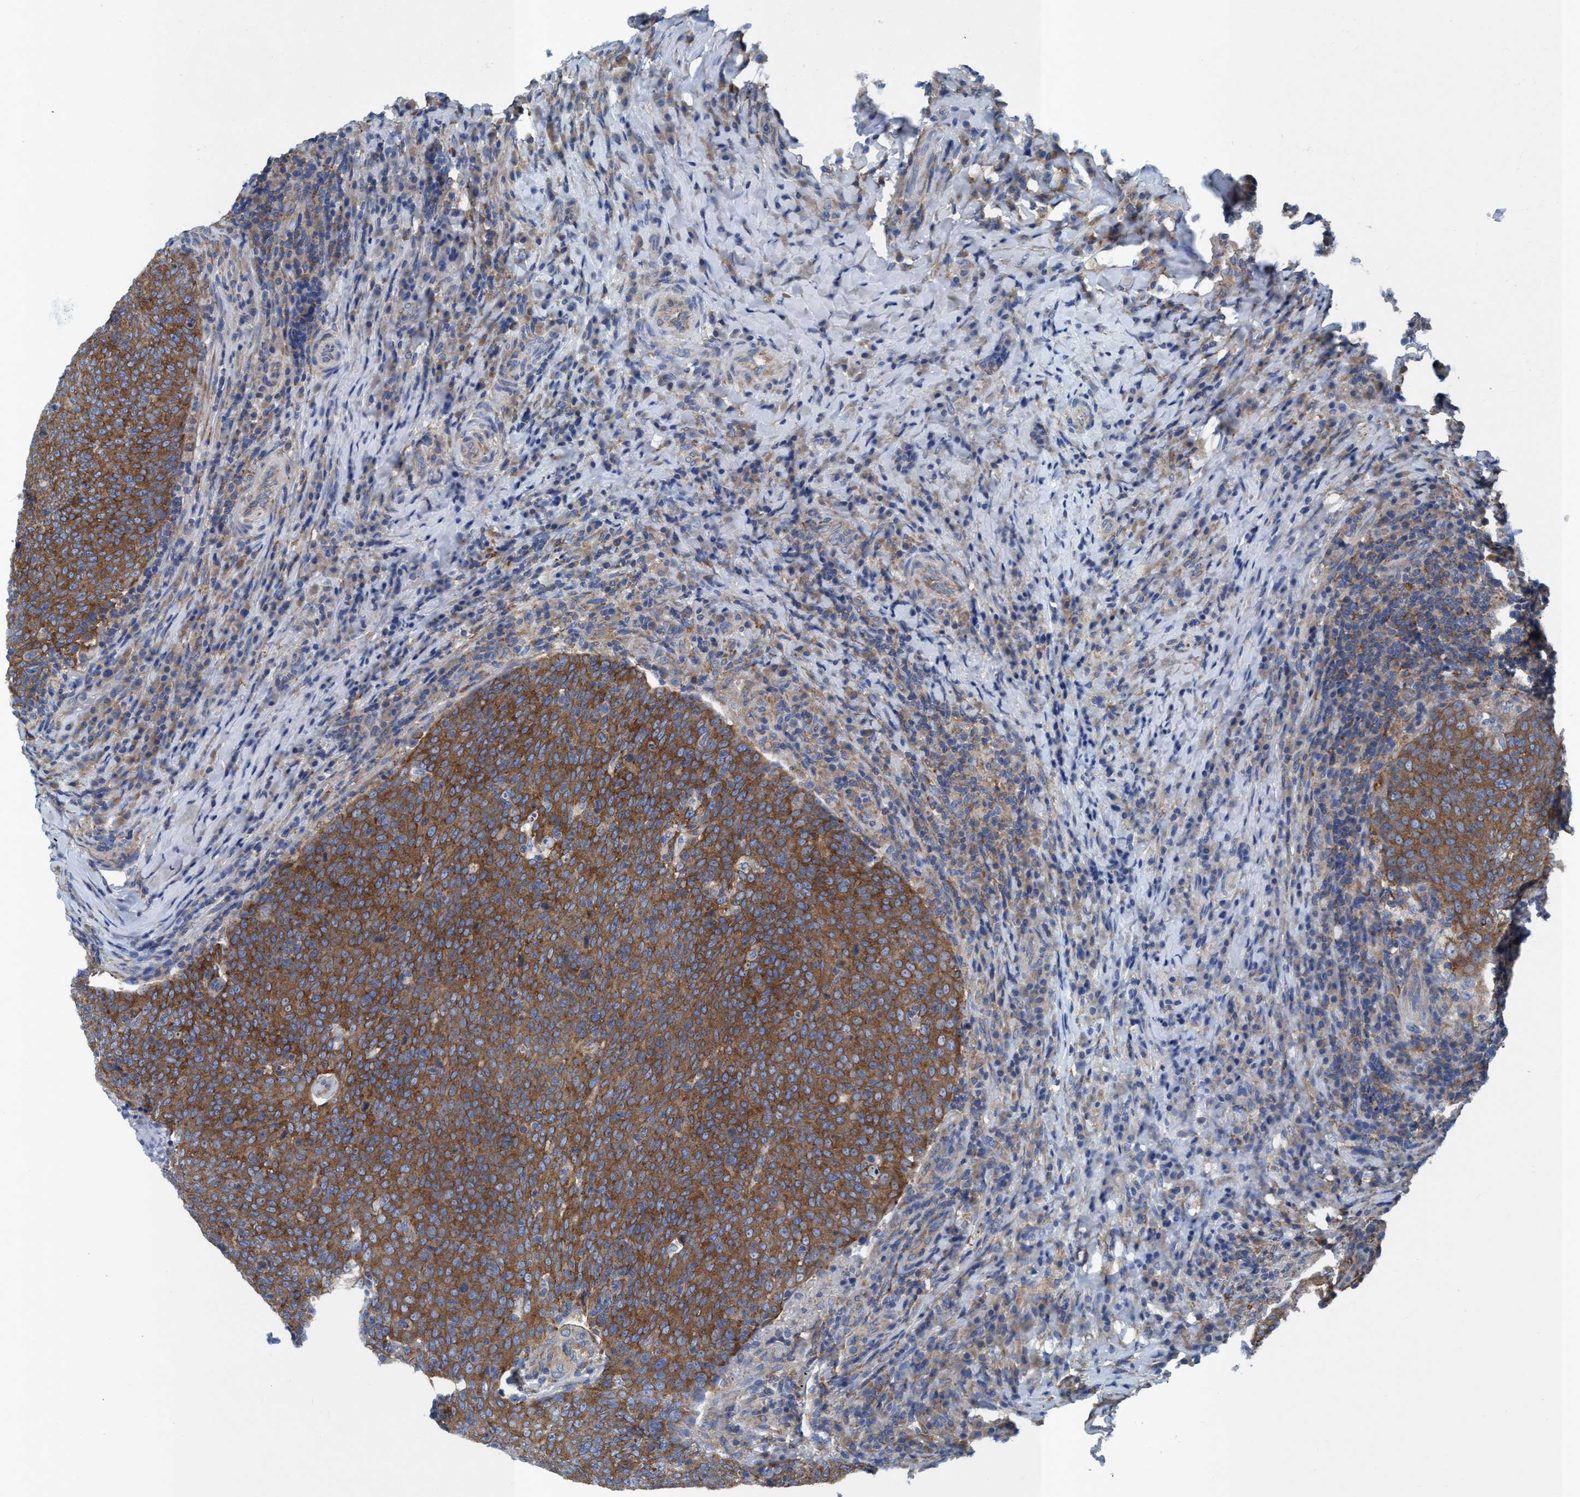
{"staining": {"intensity": "moderate", "quantity": ">75%", "location": "cytoplasmic/membranous"}, "tissue": "head and neck cancer", "cell_type": "Tumor cells", "image_type": "cancer", "snomed": [{"axis": "morphology", "description": "Squamous cell carcinoma, NOS"}, {"axis": "morphology", "description": "Squamous cell carcinoma, metastatic, NOS"}, {"axis": "topography", "description": "Lymph node"}, {"axis": "topography", "description": "Head-Neck"}], "caption": "Immunohistochemical staining of metastatic squamous cell carcinoma (head and neck) shows medium levels of moderate cytoplasmic/membranous protein expression in about >75% of tumor cells.", "gene": "NMT1", "patient": {"sex": "male", "age": 62}}